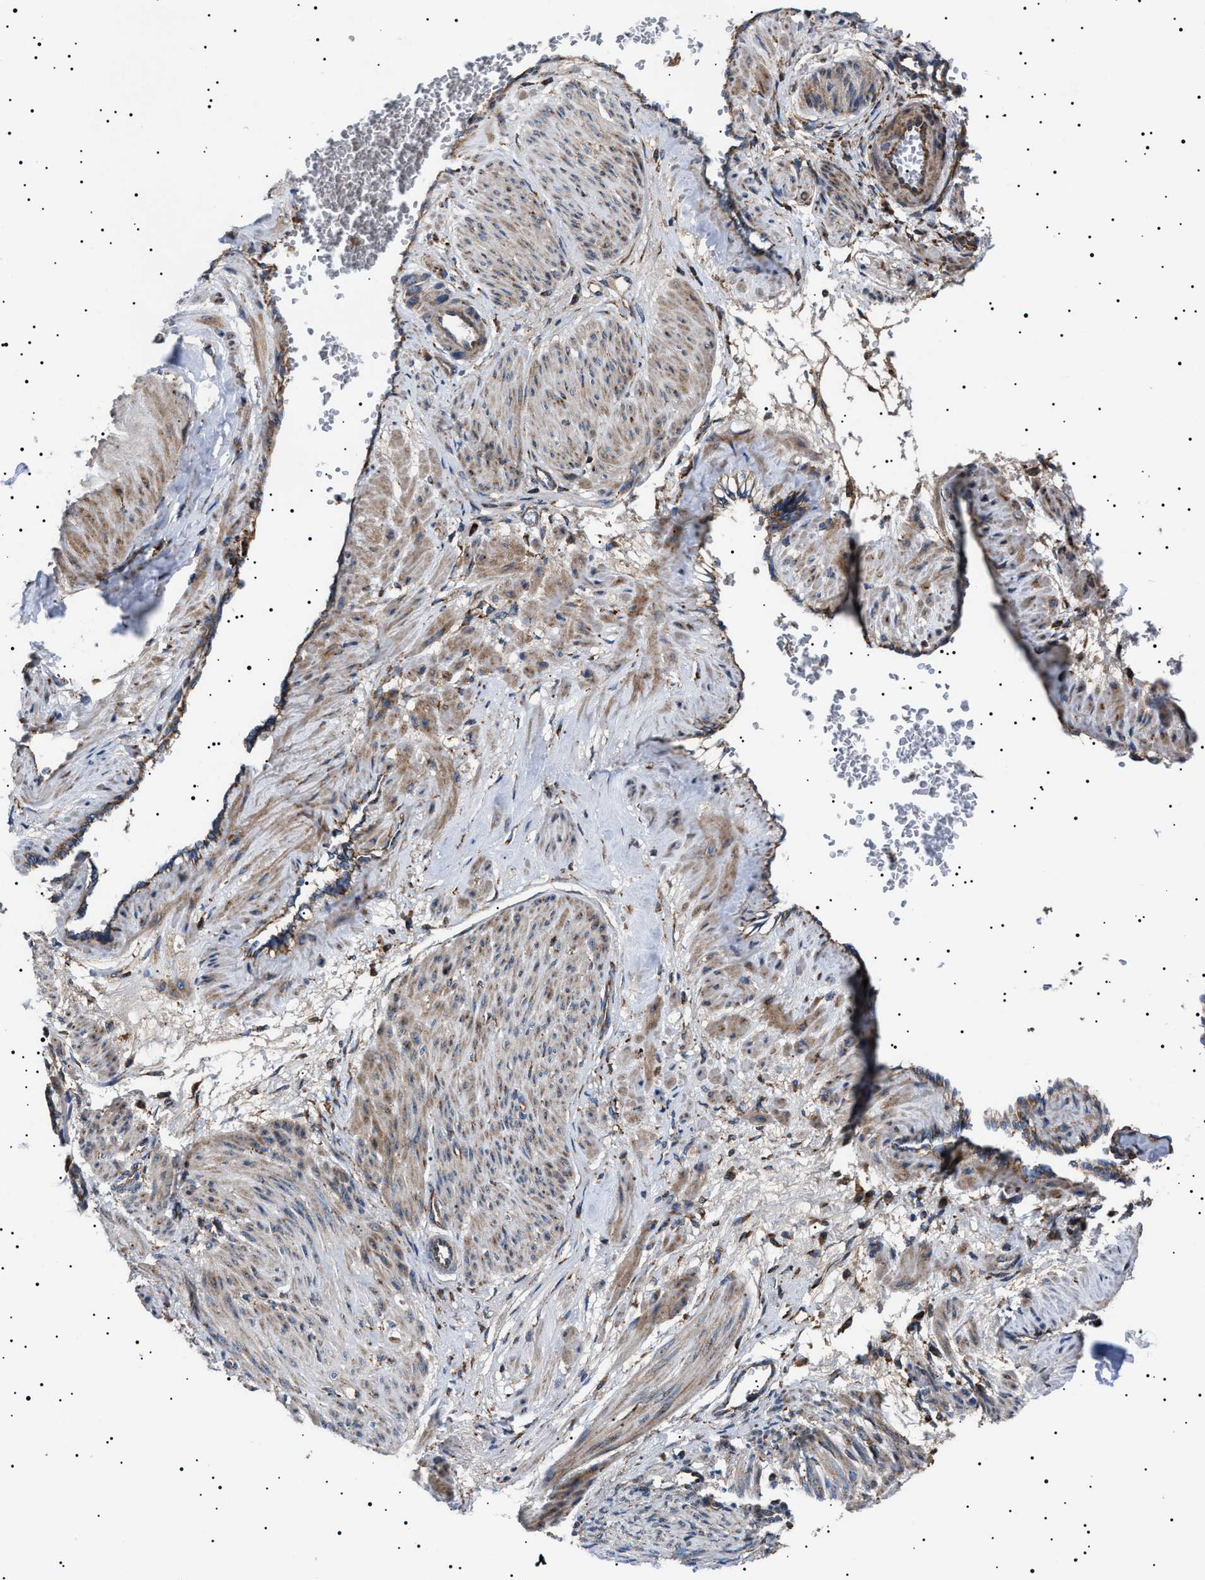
{"staining": {"intensity": "weak", "quantity": ">75%", "location": "cytoplasmic/membranous"}, "tissue": "smooth muscle", "cell_type": "Smooth muscle cells", "image_type": "normal", "snomed": [{"axis": "morphology", "description": "Normal tissue, NOS"}, {"axis": "topography", "description": "Endometrium"}], "caption": "Immunohistochemistry (IHC) histopathology image of benign smooth muscle stained for a protein (brown), which displays low levels of weak cytoplasmic/membranous staining in about >75% of smooth muscle cells.", "gene": "TOP1MT", "patient": {"sex": "female", "age": 33}}